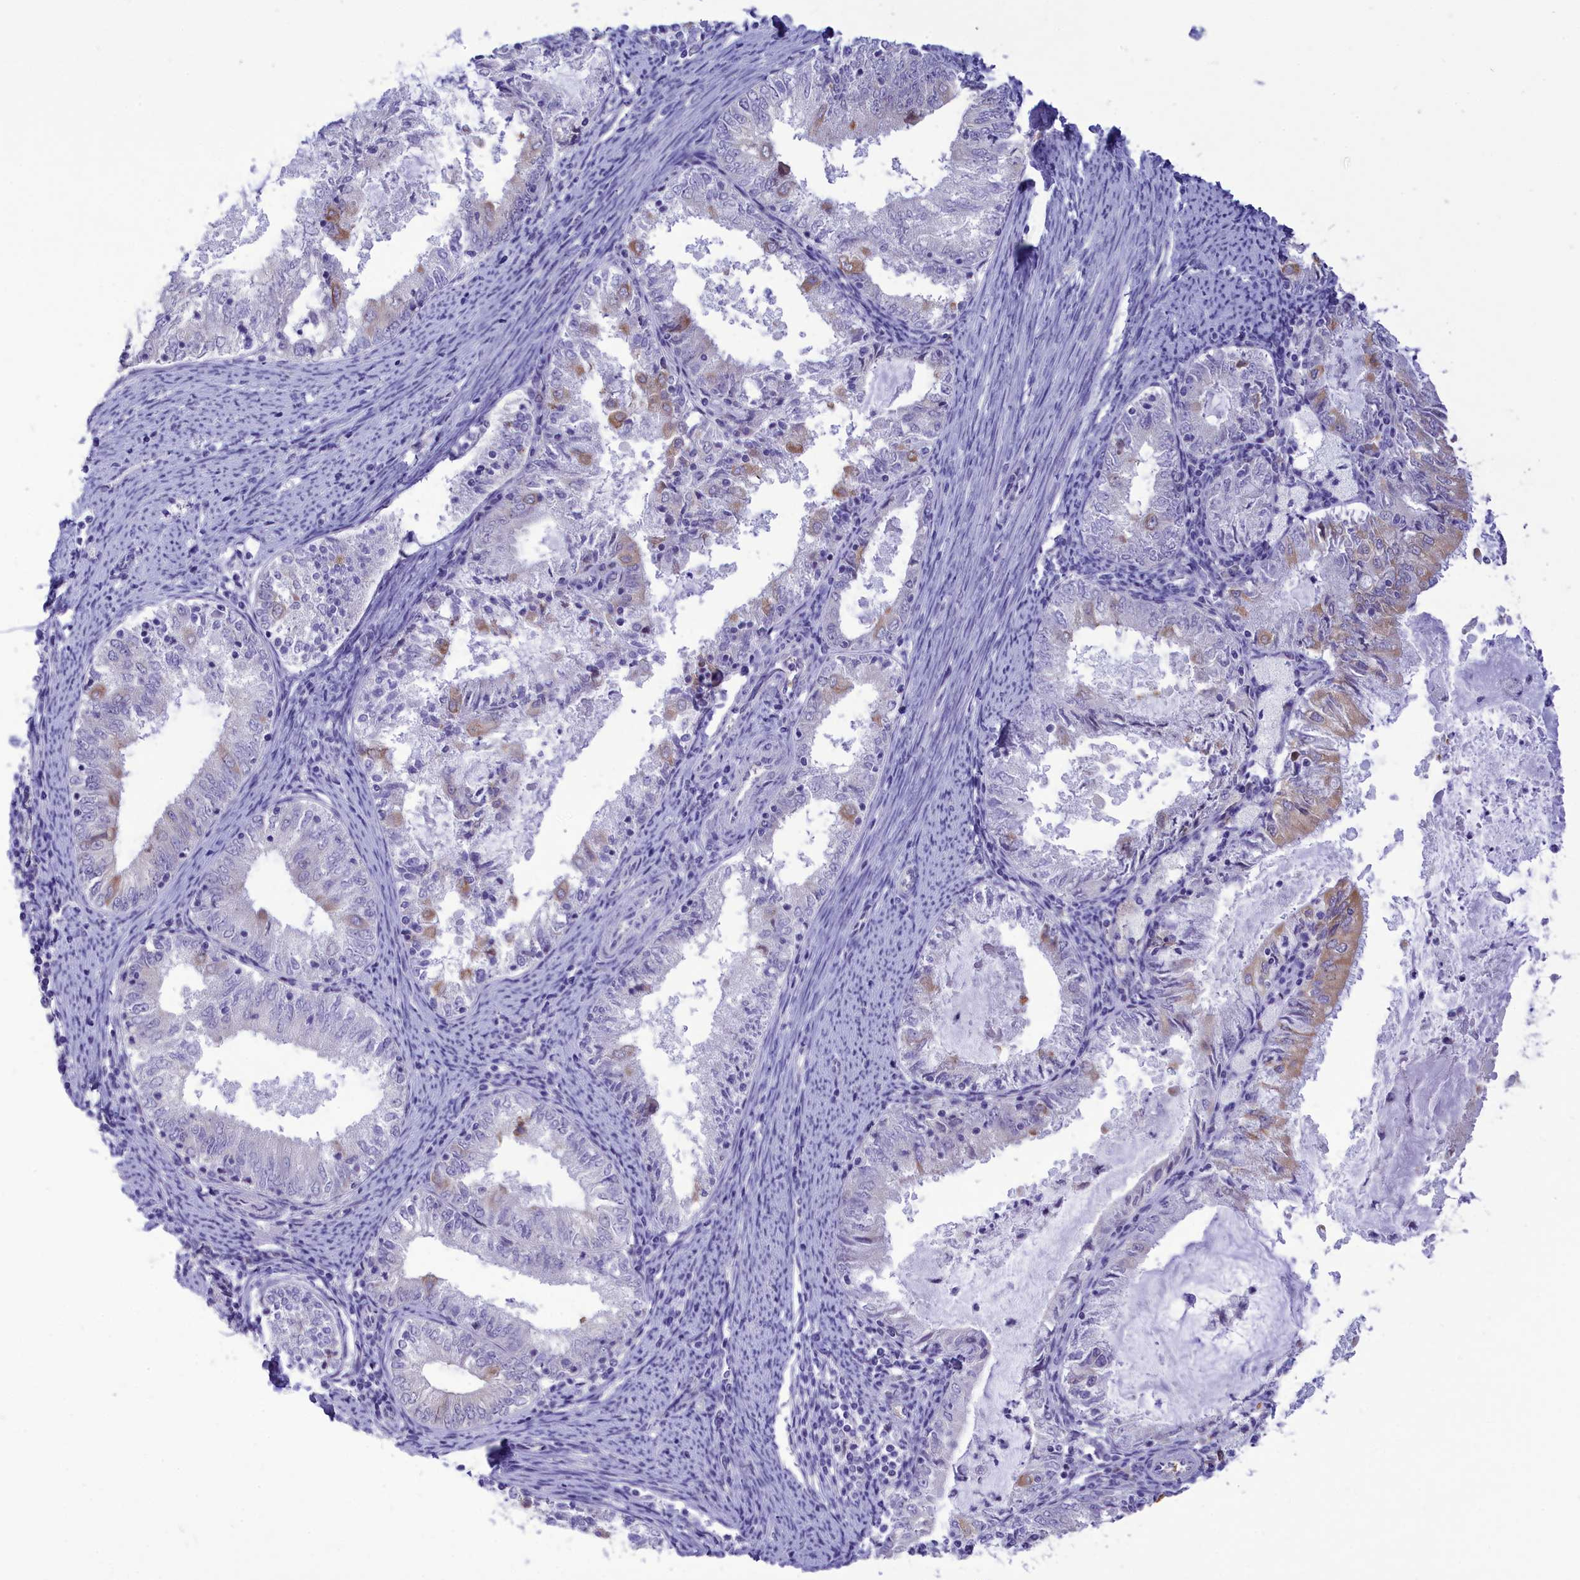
{"staining": {"intensity": "weak", "quantity": "<25%", "location": "cytoplasmic/membranous"}, "tissue": "endometrial cancer", "cell_type": "Tumor cells", "image_type": "cancer", "snomed": [{"axis": "morphology", "description": "Adenocarcinoma, NOS"}, {"axis": "topography", "description": "Endometrium"}], "caption": "Immunohistochemical staining of endometrial cancer reveals no significant staining in tumor cells.", "gene": "DCAF16", "patient": {"sex": "female", "age": 57}}